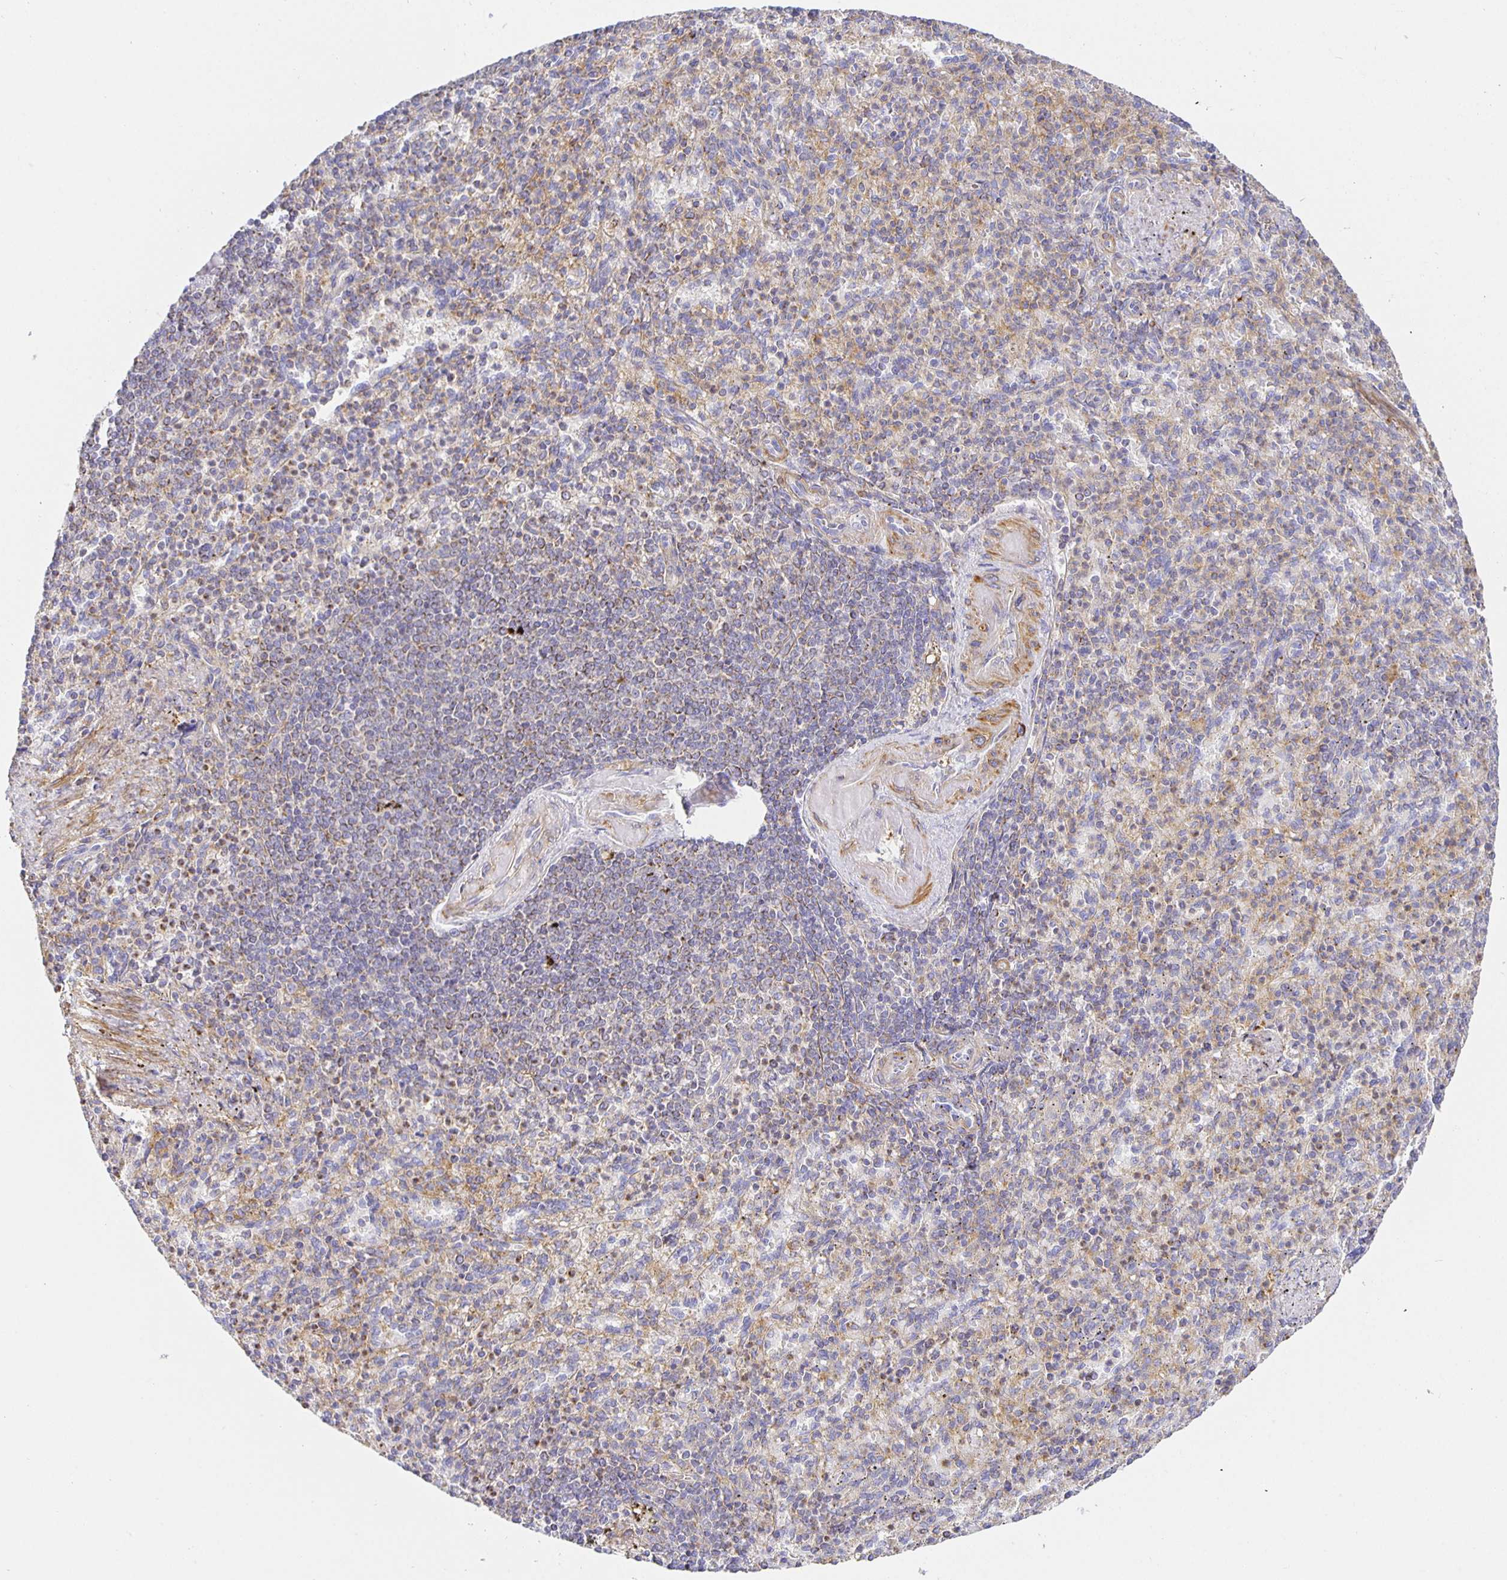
{"staining": {"intensity": "weak", "quantity": "<25%", "location": "cytoplasmic/membranous"}, "tissue": "spleen", "cell_type": "Cells in red pulp", "image_type": "normal", "snomed": [{"axis": "morphology", "description": "Normal tissue, NOS"}, {"axis": "topography", "description": "Spleen"}], "caption": "DAB (3,3'-diaminobenzidine) immunohistochemical staining of unremarkable human spleen demonstrates no significant expression in cells in red pulp.", "gene": "FLRT3", "patient": {"sex": "female", "age": 74}}